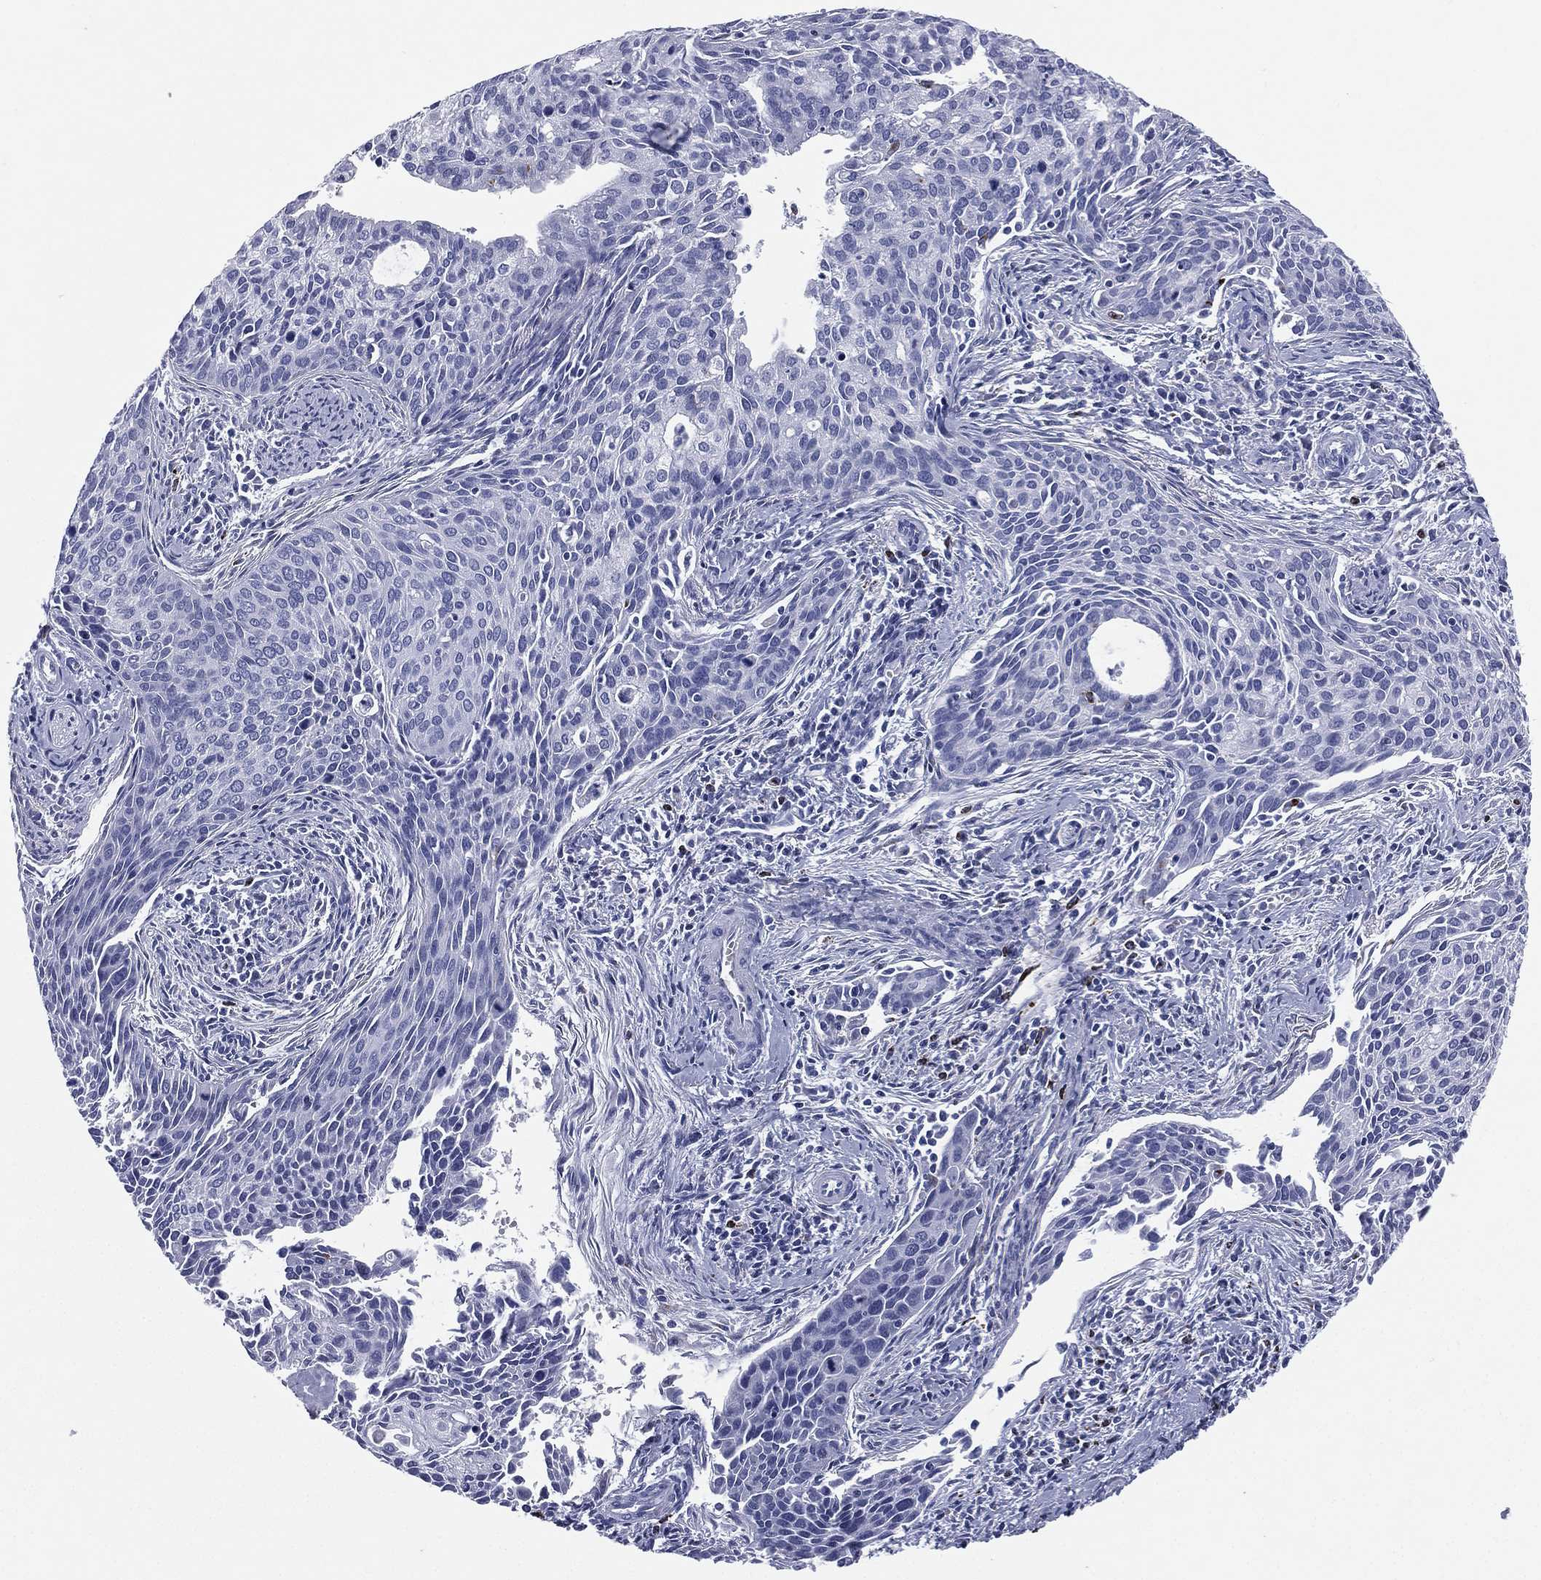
{"staining": {"intensity": "negative", "quantity": "none", "location": "none"}, "tissue": "cervical cancer", "cell_type": "Tumor cells", "image_type": "cancer", "snomed": [{"axis": "morphology", "description": "Squamous cell carcinoma, NOS"}, {"axis": "topography", "description": "Cervix"}], "caption": "This is an immunohistochemistry micrograph of human squamous cell carcinoma (cervical). There is no positivity in tumor cells.", "gene": "HLA-DOA", "patient": {"sex": "female", "age": 29}}